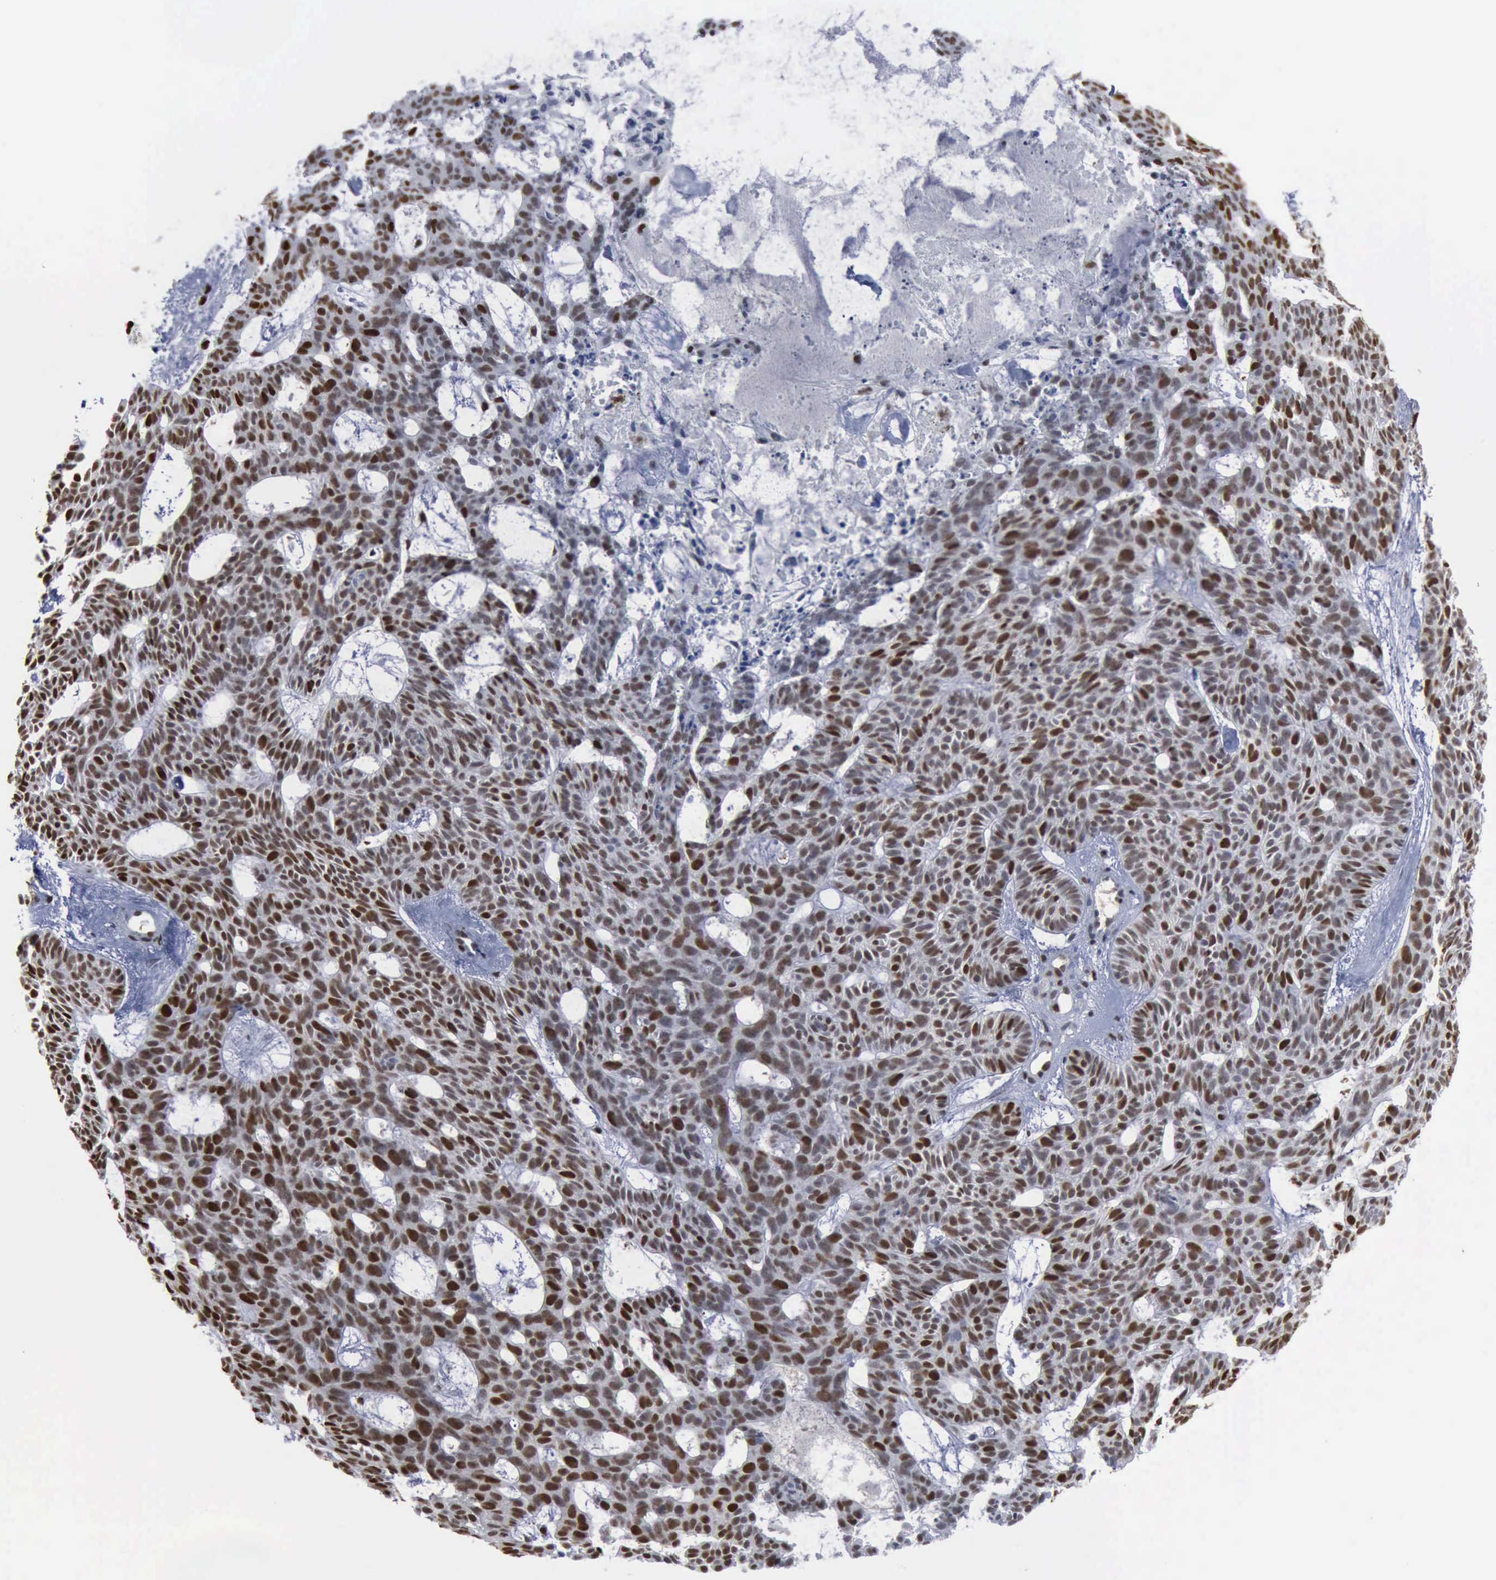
{"staining": {"intensity": "moderate", "quantity": ">75%", "location": "nuclear"}, "tissue": "skin cancer", "cell_type": "Tumor cells", "image_type": "cancer", "snomed": [{"axis": "morphology", "description": "Basal cell carcinoma"}, {"axis": "topography", "description": "Skin"}], "caption": "About >75% of tumor cells in human basal cell carcinoma (skin) exhibit moderate nuclear protein staining as visualized by brown immunohistochemical staining.", "gene": "PCNA", "patient": {"sex": "male", "age": 75}}